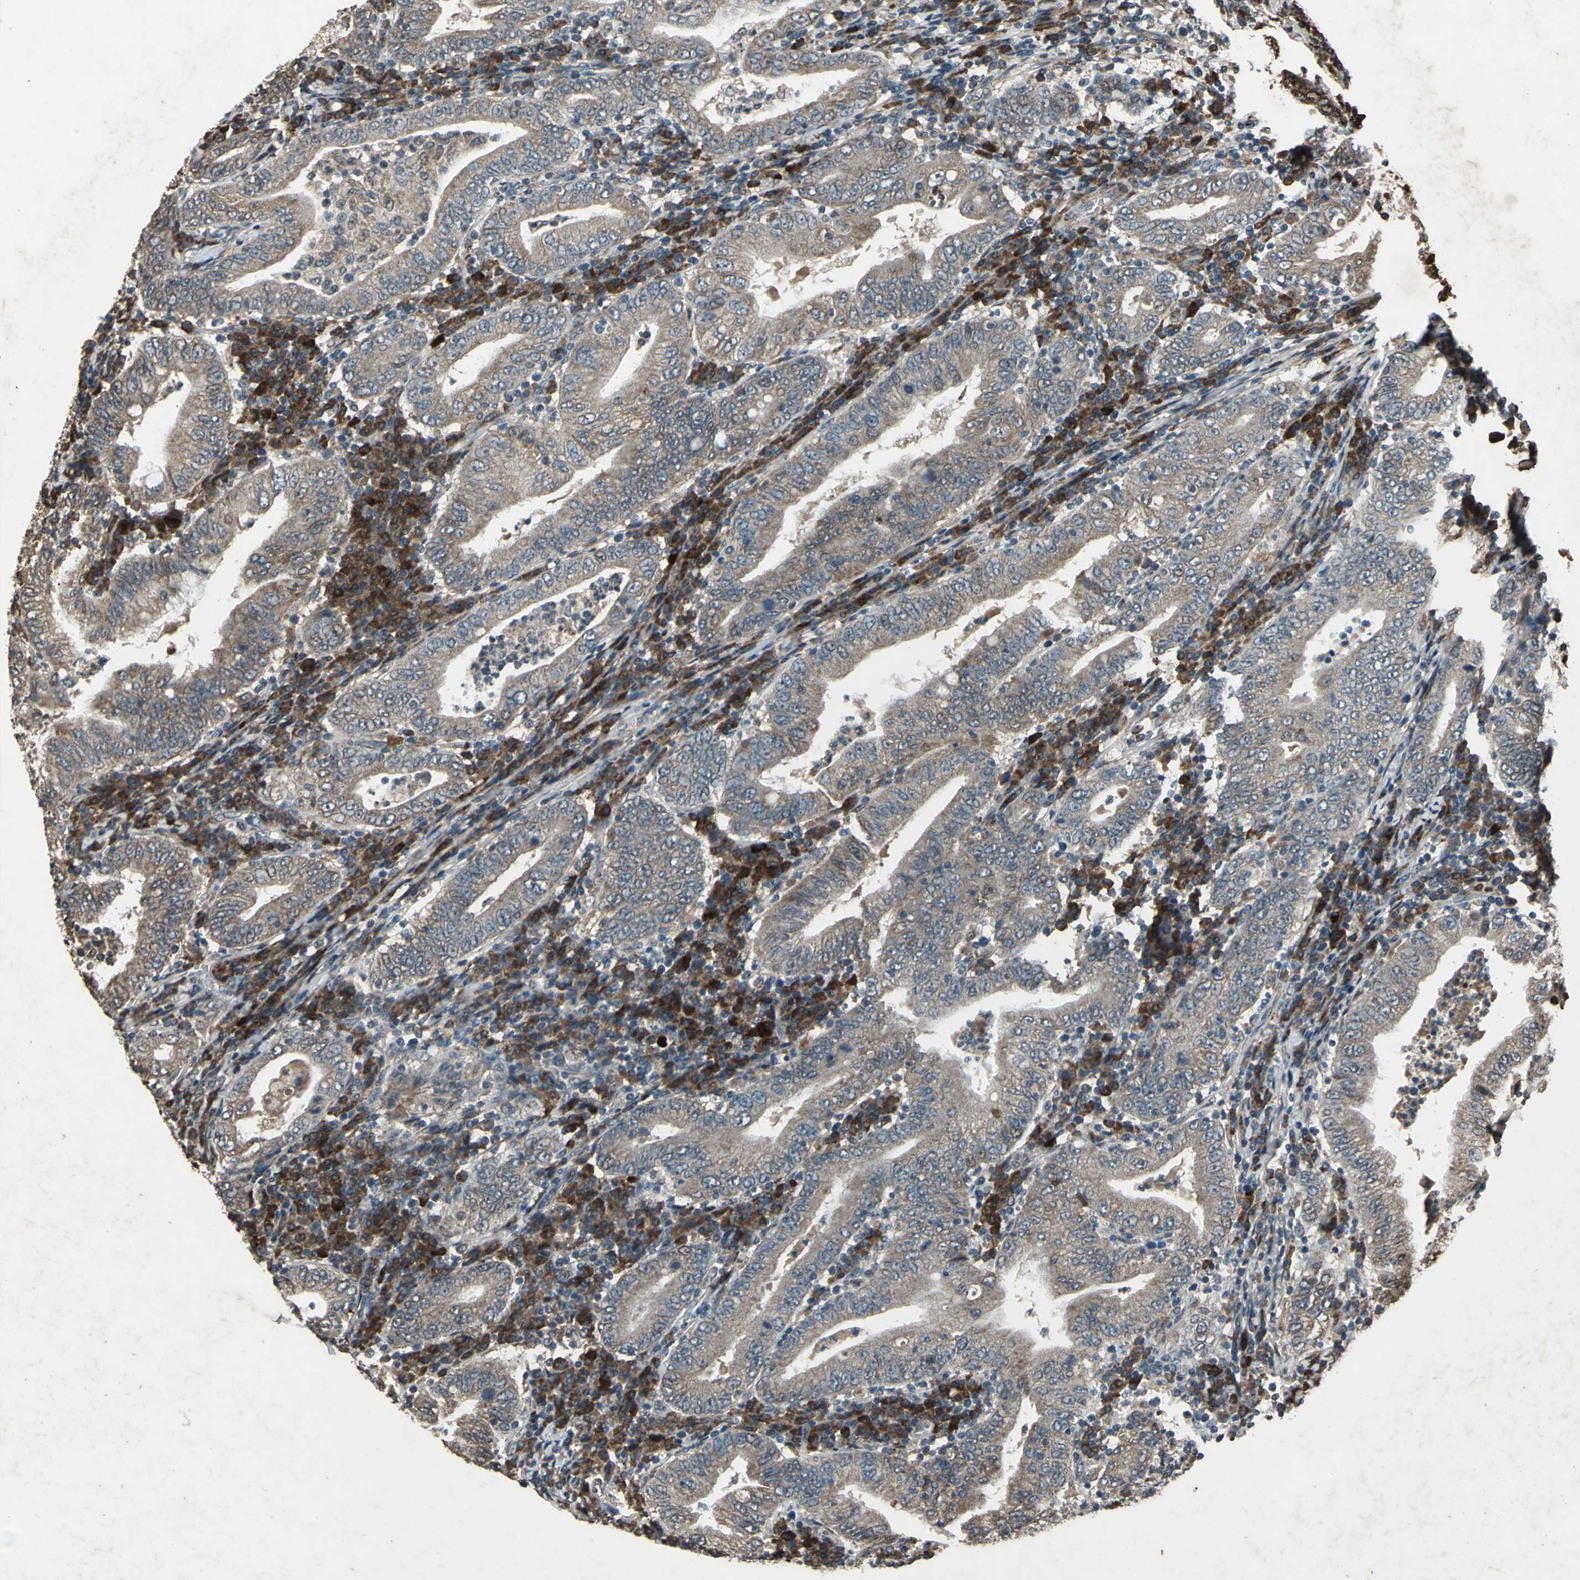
{"staining": {"intensity": "weak", "quantity": ">75%", "location": "cytoplasmic/membranous"}, "tissue": "stomach cancer", "cell_type": "Tumor cells", "image_type": "cancer", "snomed": [{"axis": "morphology", "description": "Normal tissue, NOS"}, {"axis": "morphology", "description": "Adenocarcinoma, NOS"}, {"axis": "topography", "description": "Esophagus"}, {"axis": "topography", "description": "Stomach, upper"}, {"axis": "topography", "description": "Peripheral nerve tissue"}], "caption": "Immunohistochemical staining of stomach cancer shows low levels of weak cytoplasmic/membranous staining in about >75% of tumor cells.", "gene": "SEPTIN4", "patient": {"sex": "male", "age": 62}}